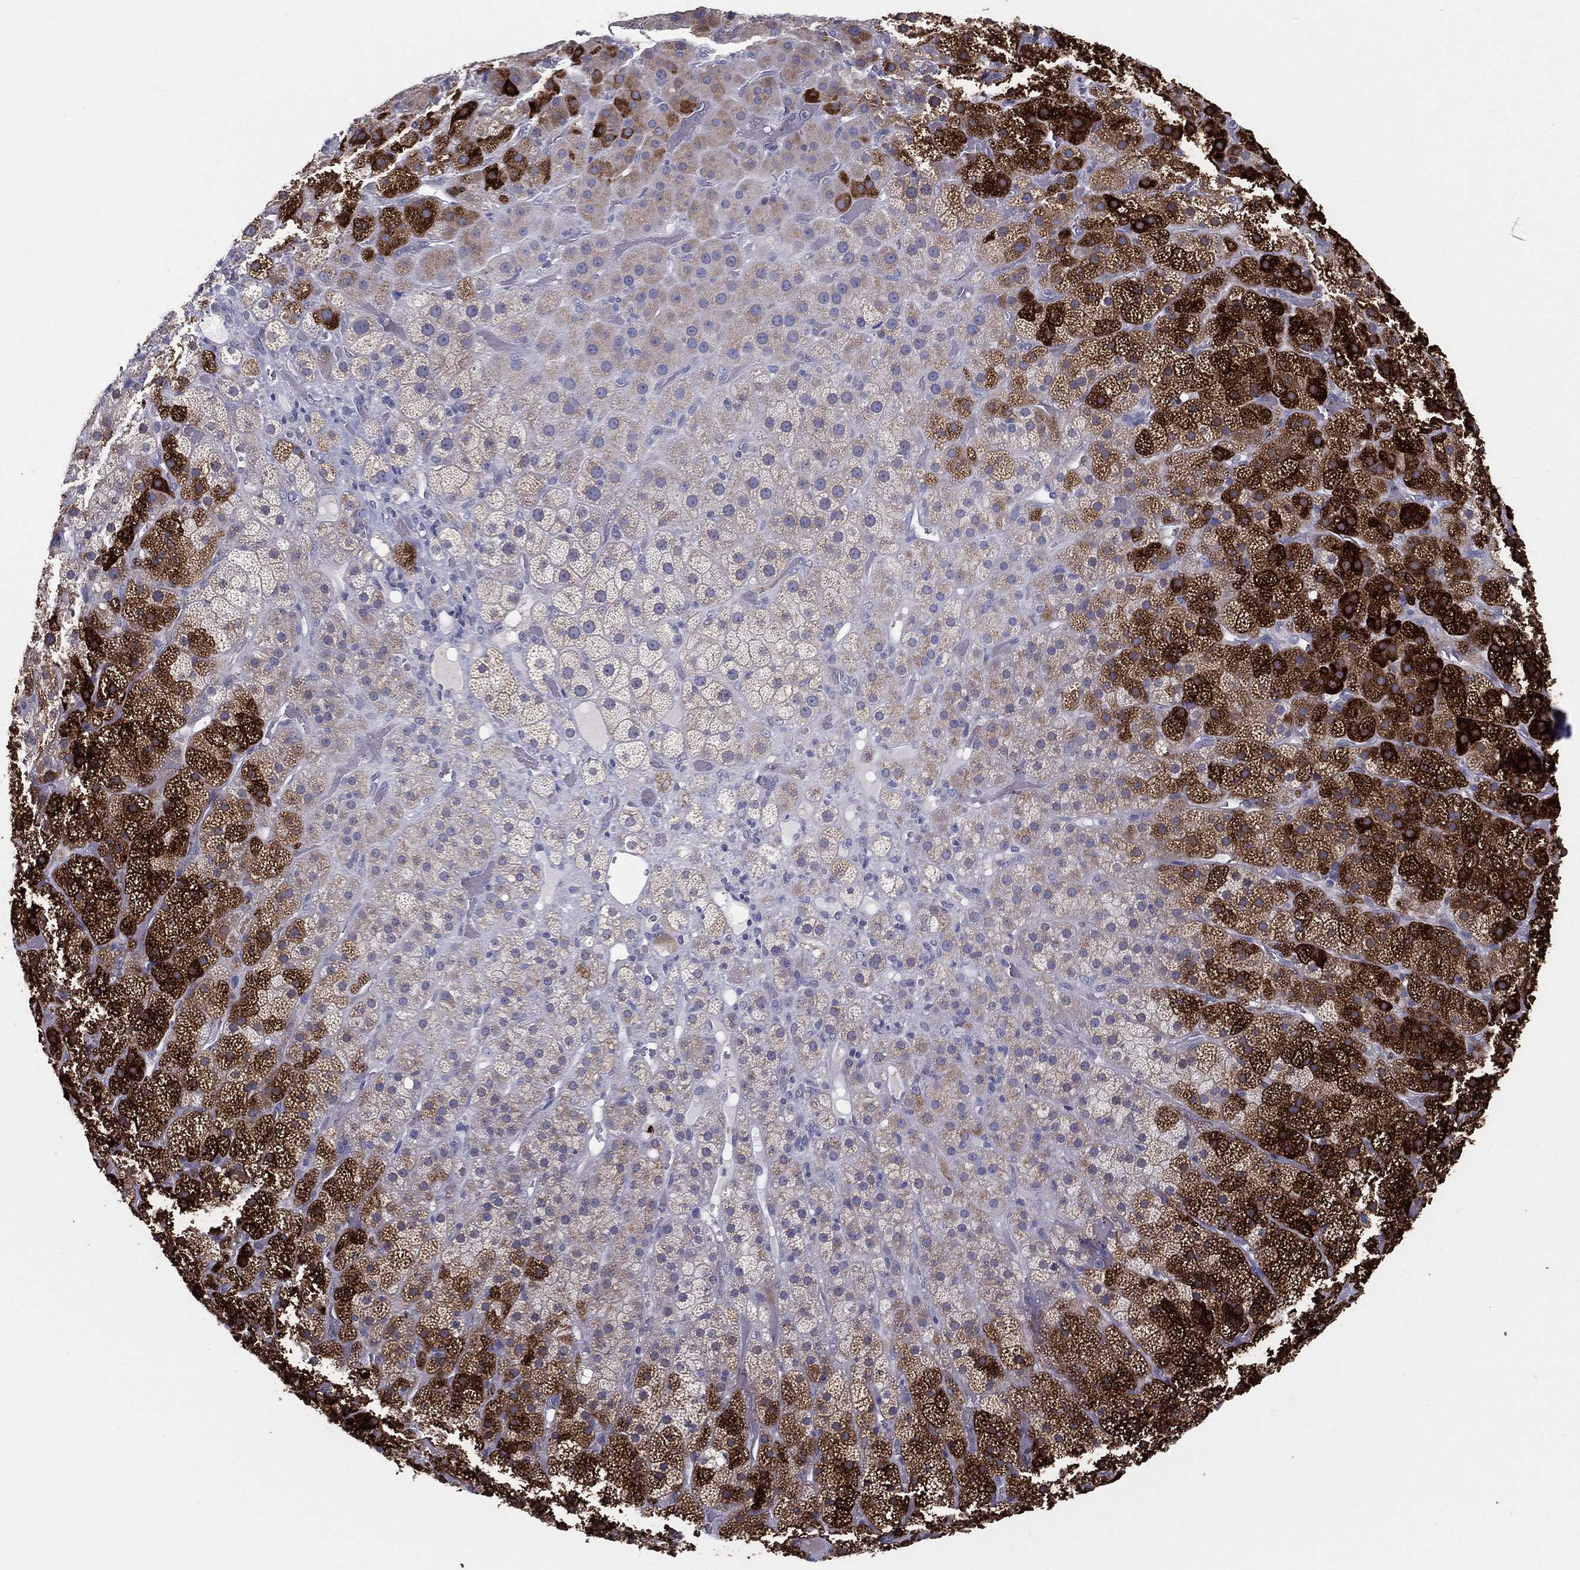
{"staining": {"intensity": "strong", "quantity": "25%-75%", "location": "cytoplasmic/membranous"}, "tissue": "adrenal gland", "cell_type": "Glandular cells", "image_type": "normal", "snomed": [{"axis": "morphology", "description": "Normal tissue, NOS"}, {"axis": "topography", "description": "Adrenal gland"}], "caption": "Immunohistochemical staining of benign human adrenal gland shows high levels of strong cytoplasmic/membranous positivity in approximately 25%-75% of glandular cells. Nuclei are stained in blue.", "gene": "PCSK1", "patient": {"sex": "male", "age": 57}}